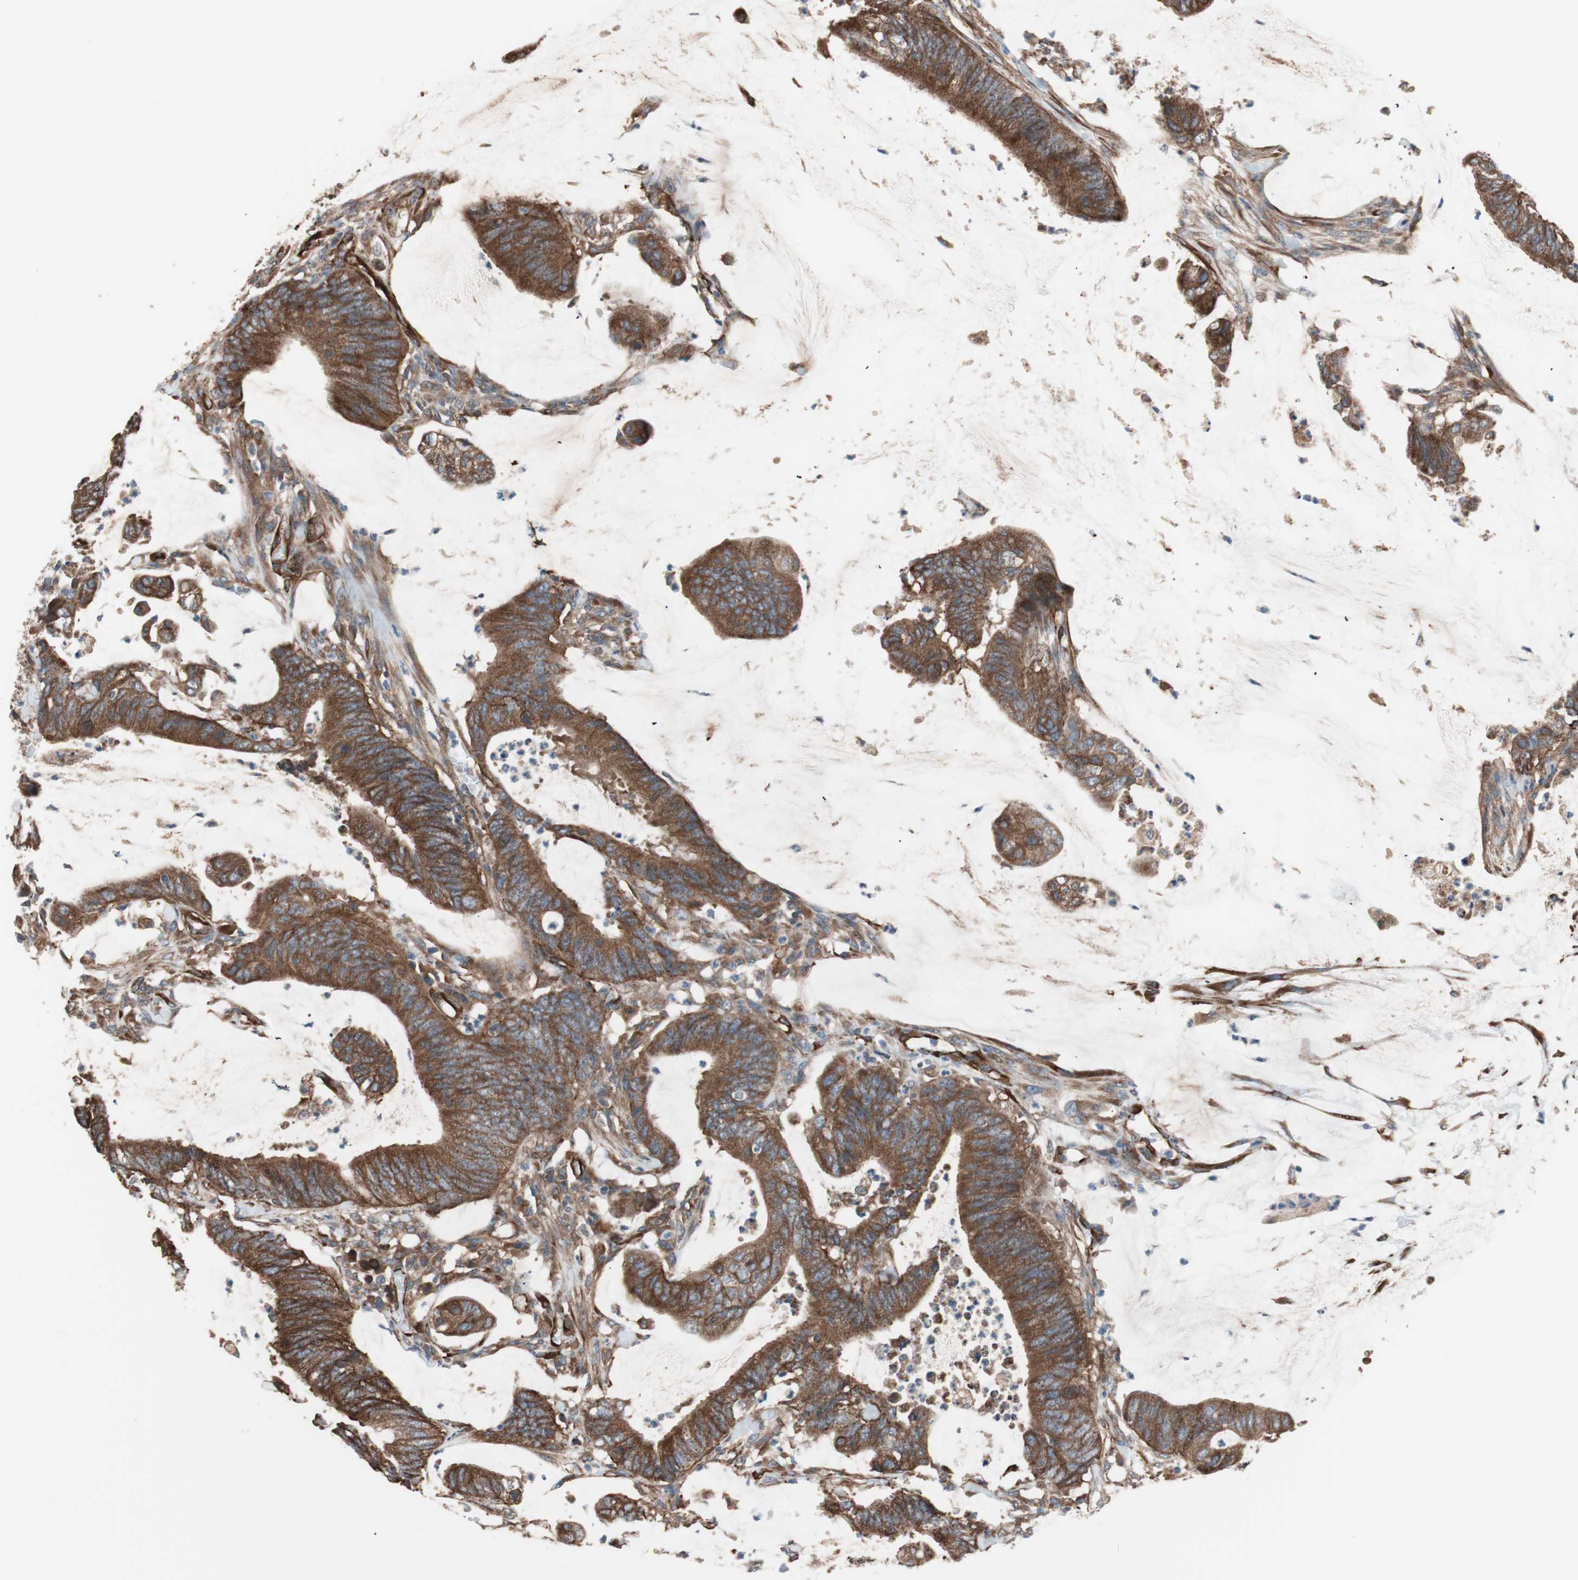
{"staining": {"intensity": "strong", "quantity": ">75%", "location": "cytoplasmic/membranous"}, "tissue": "colorectal cancer", "cell_type": "Tumor cells", "image_type": "cancer", "snomed": [{"axis": "morphology", "description": "Adenocarcinoma, NOS"}, {"axis": "topography", "description": "Rectum"}], "caption": "A histopathology image of colorectal adenocarcinoma stained for a protein exhibits strong cytoplasmic/membranous brown staining in tumor cells.", "gene": "GPSM2", "patient": {"sex": "female", "age": 66}}